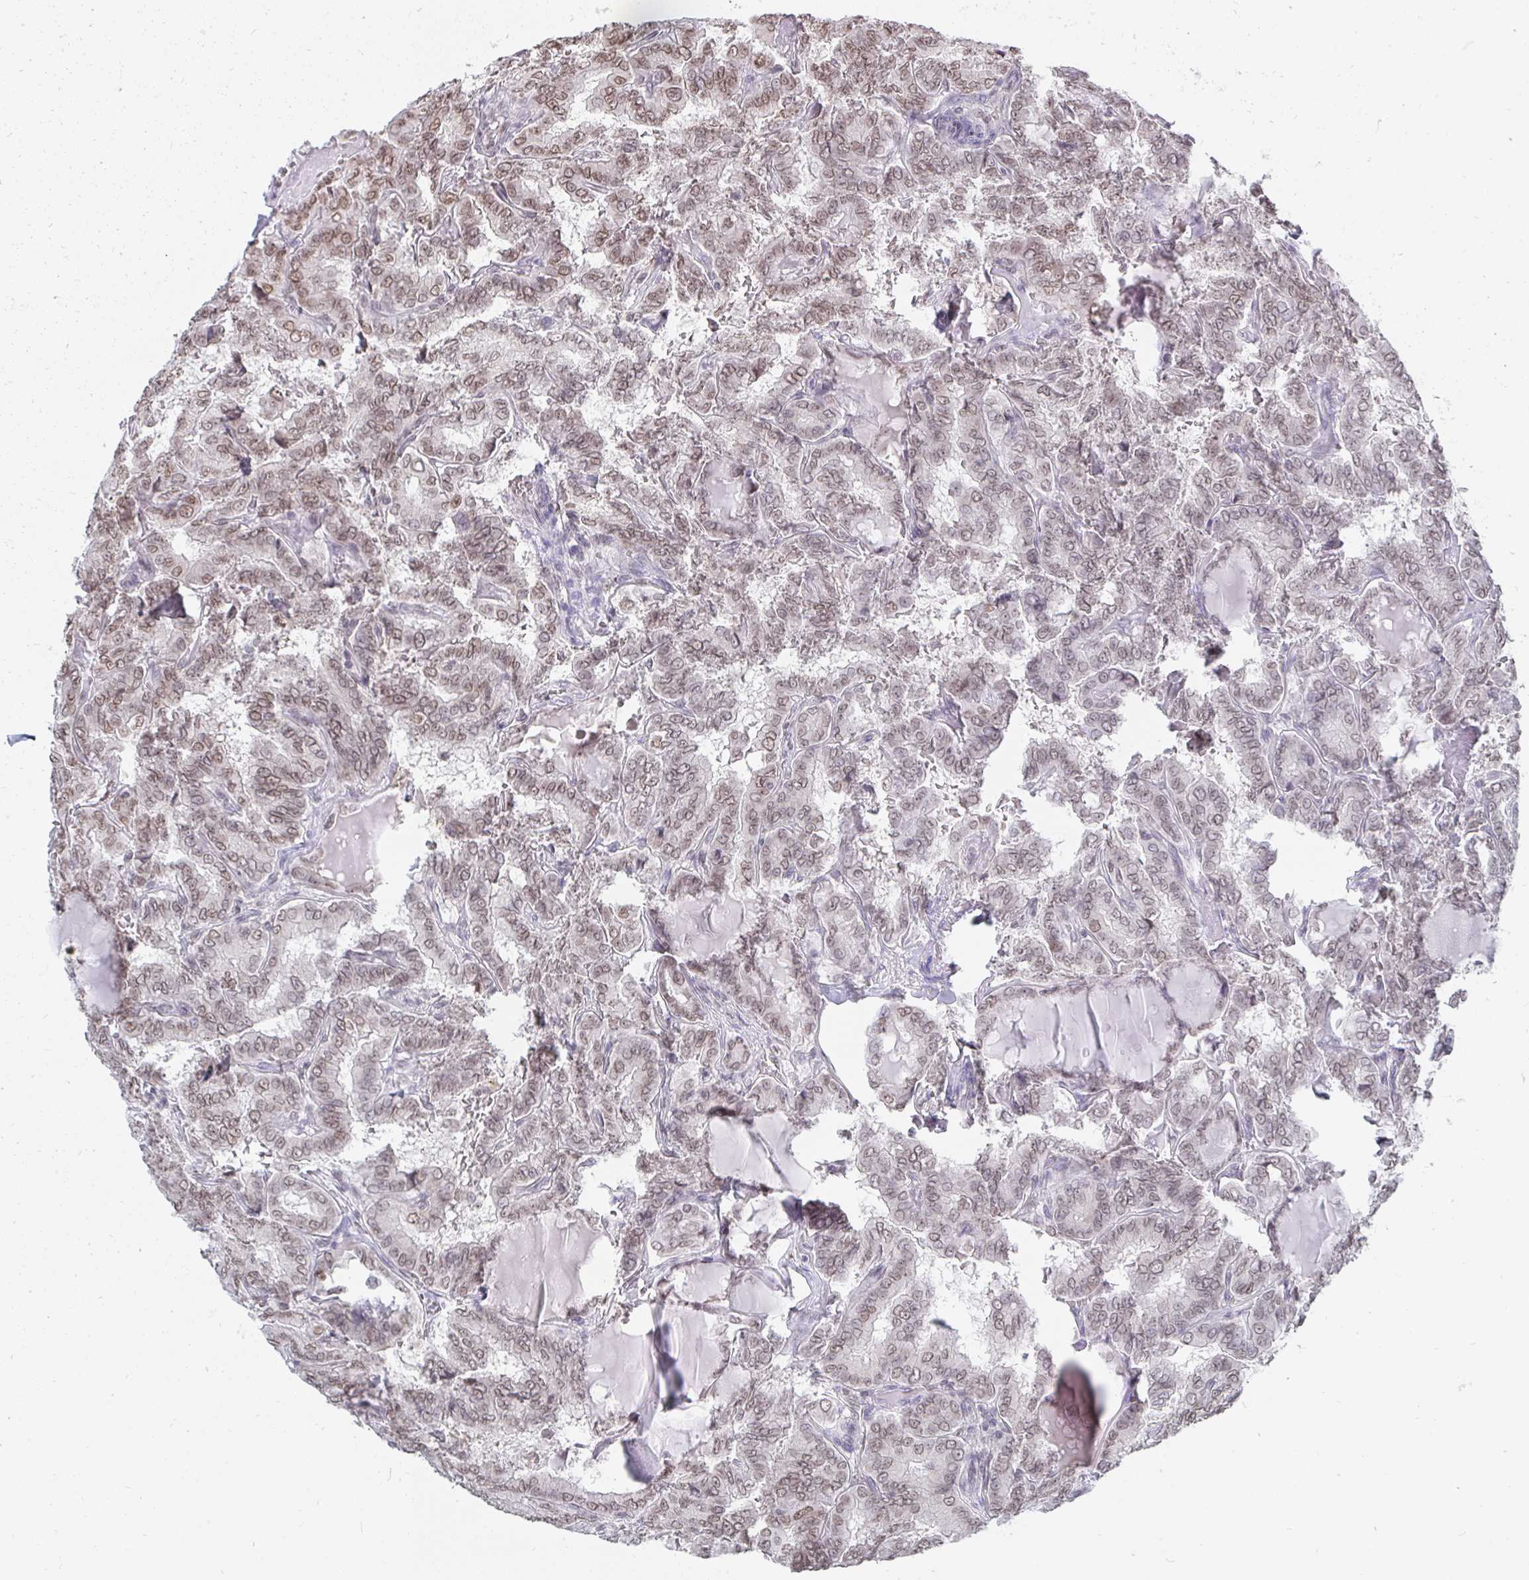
{"staining": {"intensity": "weak", "quantity": ">75%", "location": "nuclear"}, "tissue": "thyroid cancer", "cell_type": "Tumor cells", "image_type": "cancer", "snomed": [{"axis": "morphology", "description": "Papillary adenocarcinoma, NOS"}, {"axis": "topography", "description": "Thyroid gland"}], "caption": "Weak nuclear positivity for a protein is appreciated in about >75% of tumor cells of thyroid cancer (papillary adenocarcinoma) using immunohistochemistry (IHC).", "gene": "TRIP12", "patient": {"sex": "female", "age": 46}}